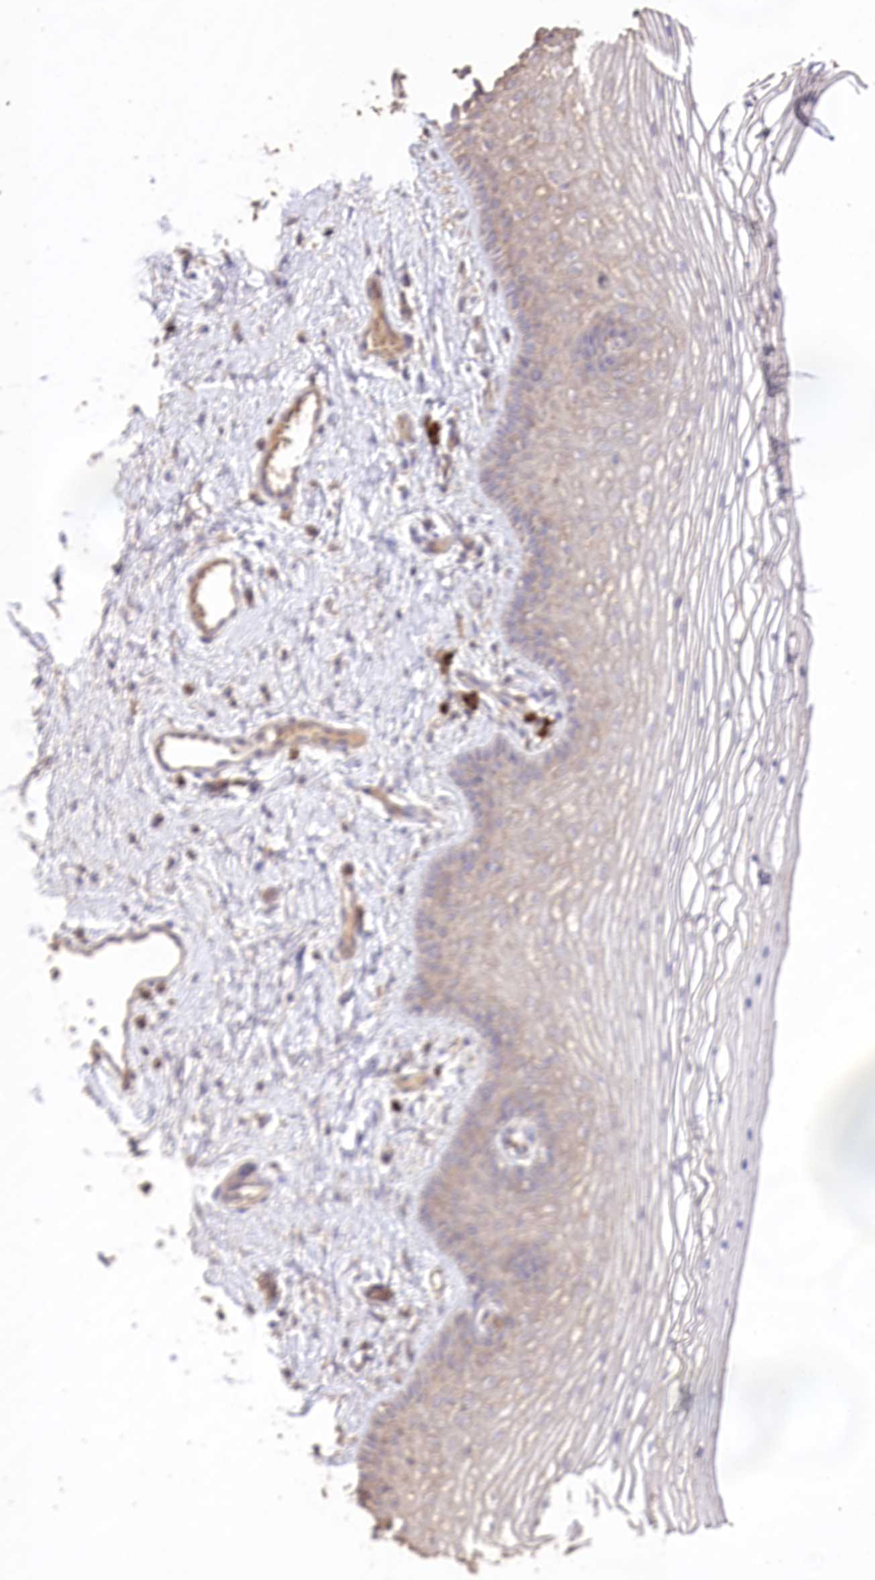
{"staining": {"intensity": "weak", "quantity": "25%-75%", "location": "cytoplasmic/membranous"}, "tissue": "vagina", "cell_type": "Squamous epithelial cells", "image_type": "normal", "snomed": [{"axis": "morphology", "description": "Normal tissue, NOS"}, {"axis": "topography", "description": "Vagina"}], "caption": "Vagina stained with DAB (3,3'-diaminobenzidine) immunohistochemistry (IHC) demonstrates low levels of weak cytoplasmic/membranous expression in approximately 25%-75% of squamous epithelial cells.", "gene": "IREB2", "patient": {"sex": "female", "age": 46}}